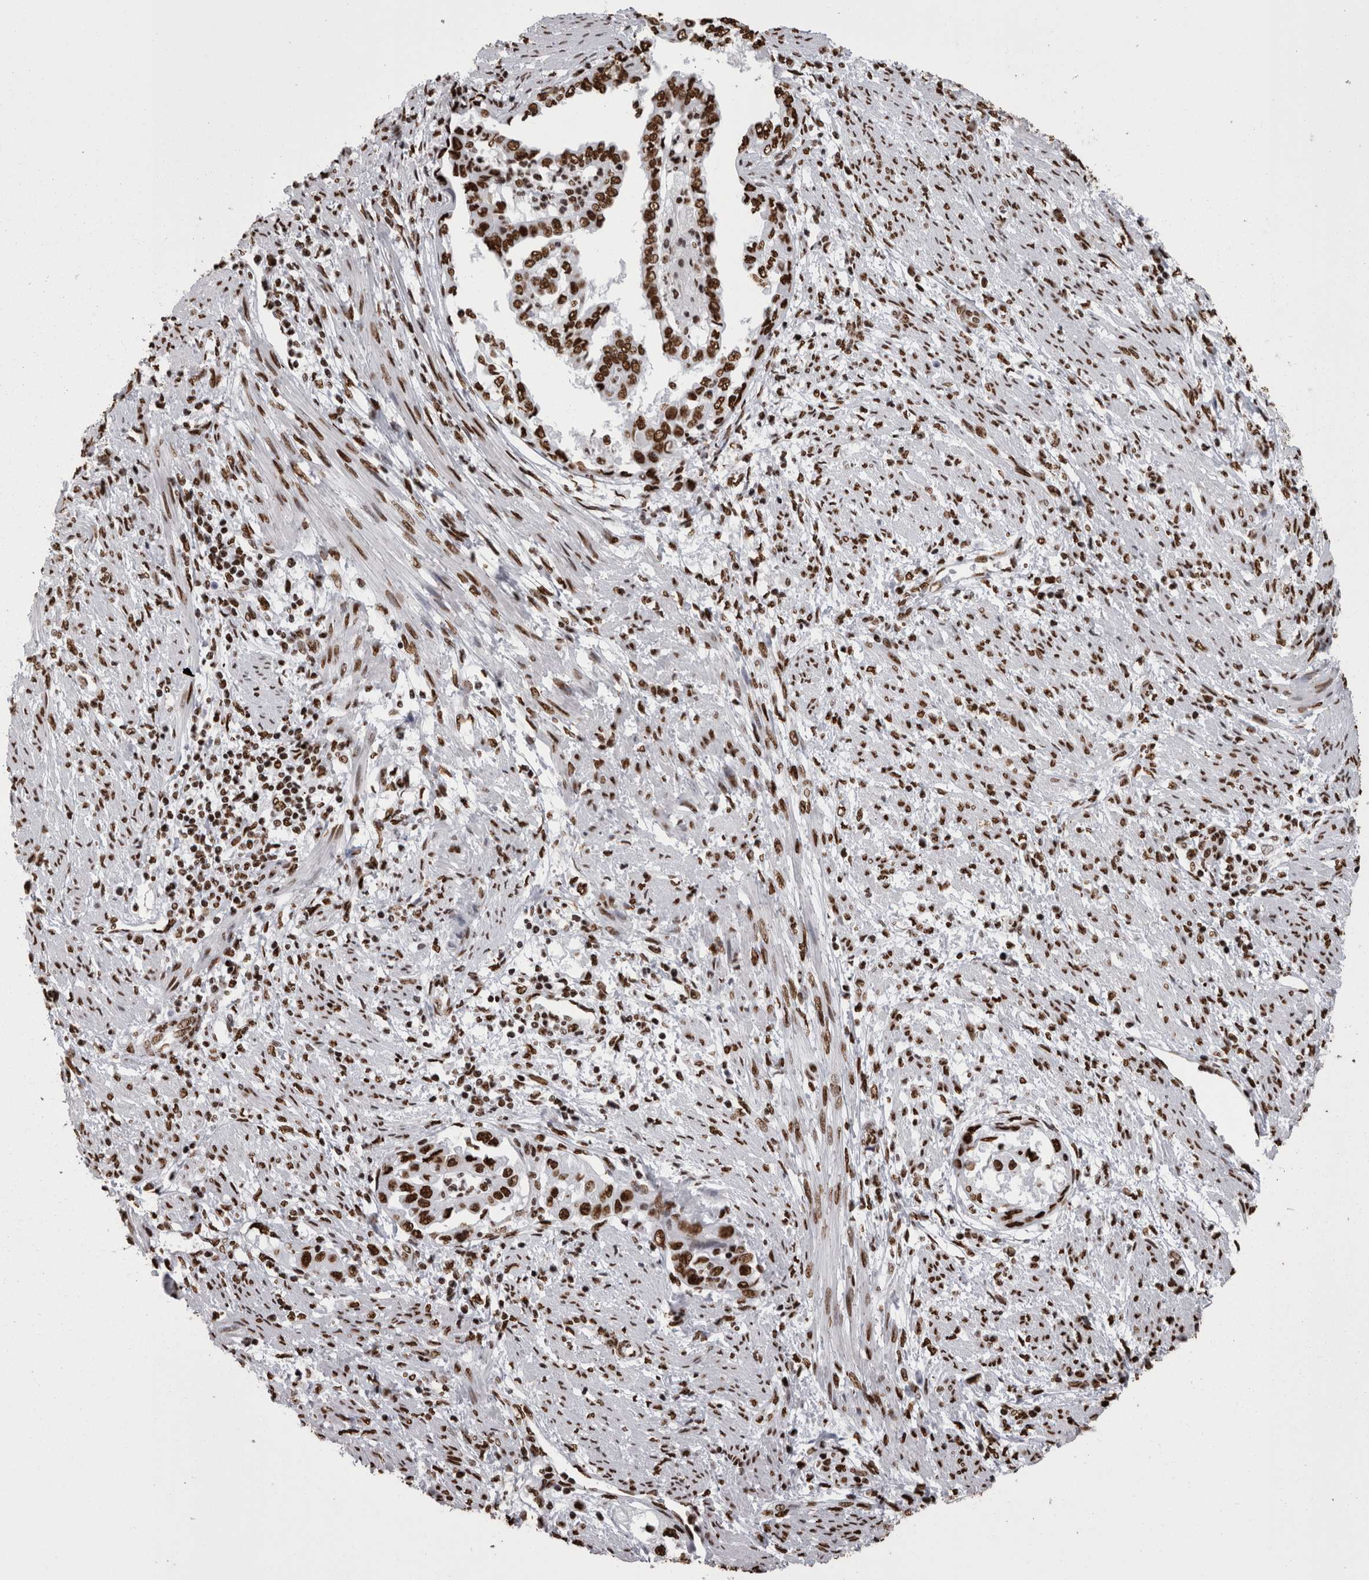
{"staining": {"intensity": "strong", "quantity": ">75%", "location": "nuclear"}, "tissue": "endometrial cancer", "cell_type": "Tumor cells", "image_type": "cancer", "snomed": [{"axis": "morphology", "description": "Adenocarcinoma, NOS"}, {"axis": "topography", "description": "Endometrium"}], "caption": "An immunohistochemistry micrograph of tumor tissue is shown. Protein staining in brown labels strong nuclear positivity in adenocarcinoma (endometrial) within tumor cells.", "gene": "HNRNPM", "patient": {"sex": "female", "age": 85}}